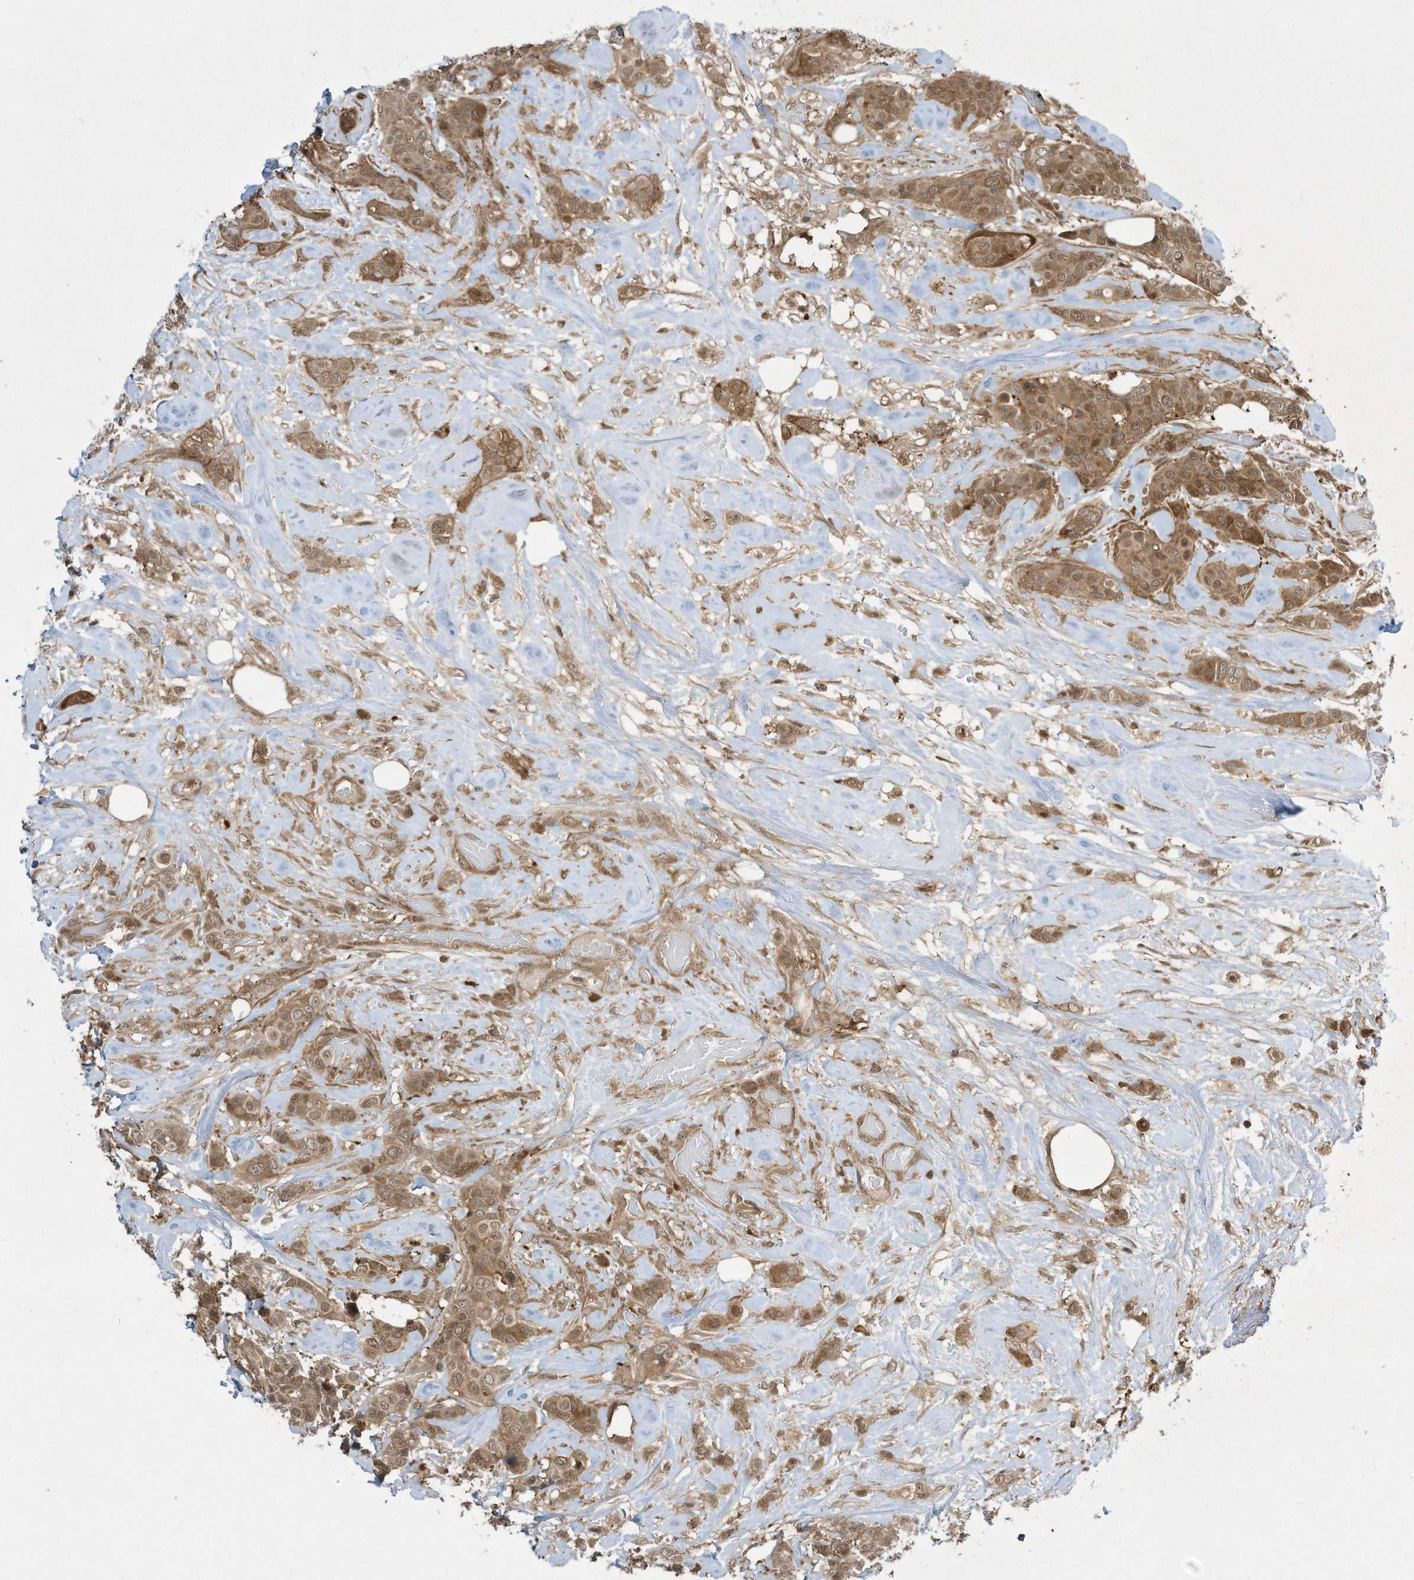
{"staining": {"intensity": "moderate", "quantity": ">75%", "location": "cytoplasmic/membranous,nuclear"}, "tissue": "breast cancer", "cell_type": "Tumor cells", "image_type": "cancer", "snomed": [{"axis": "morphology", "description": "Lobular carcinoma"}, {"axis": "topography", "description": "Breast"}], "caption": "Immunohistochemistry (IHC) photomicrograph of neoplastic tissue: breast lobular carcinoma stained using immunohistochemistry (IHC) reveals medium levels of moderate protein expression localized specifically in the cytoplasmic/membranous and nuclear of tumor cells, appearing as a cytoplasmic/membranous and nuclear brown color.", "gene": "CERT1", "patient": {"sex": "female", "age": 51}}